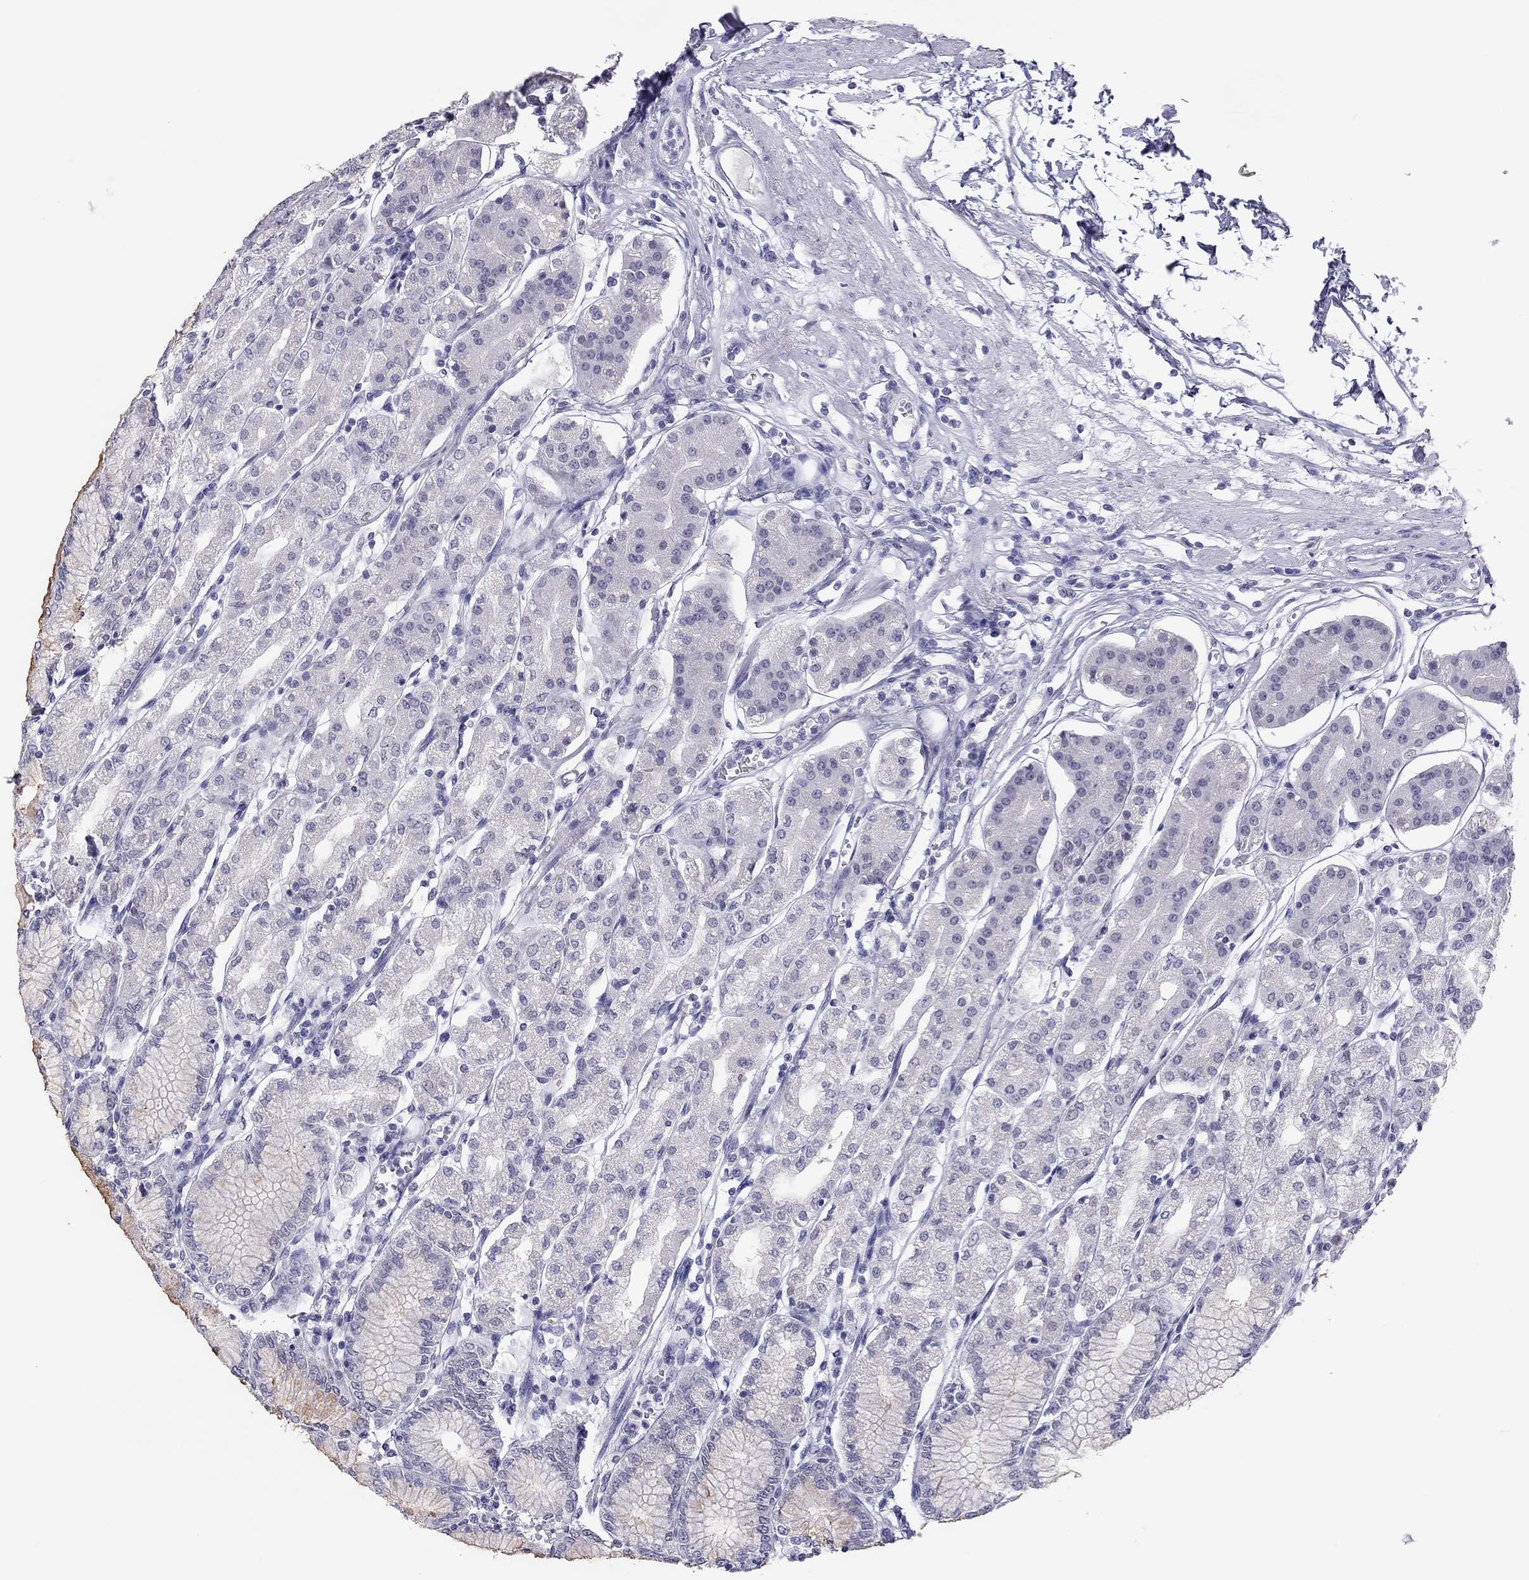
{"staining": {"intensity": "negative", "quantity": "none", "location": "none"}, "tissue": "stomach", "cell_type": "Glandular cells", "image_type": "normal", "snomed": [{"axis": "morphology", "description": "Normal tissue, NOS"}, {"axis": "topography", "description": "Skeletal muscle"}, {"axis": "topography", "description": "Stomach"}], "caption": "High power microscopy image of an immunohistochemistry image of normal stomach, revealing no significant expression in glandular cells.", "gene": "PHOX2A", "patient": {"sex": "female", "age": 57}}